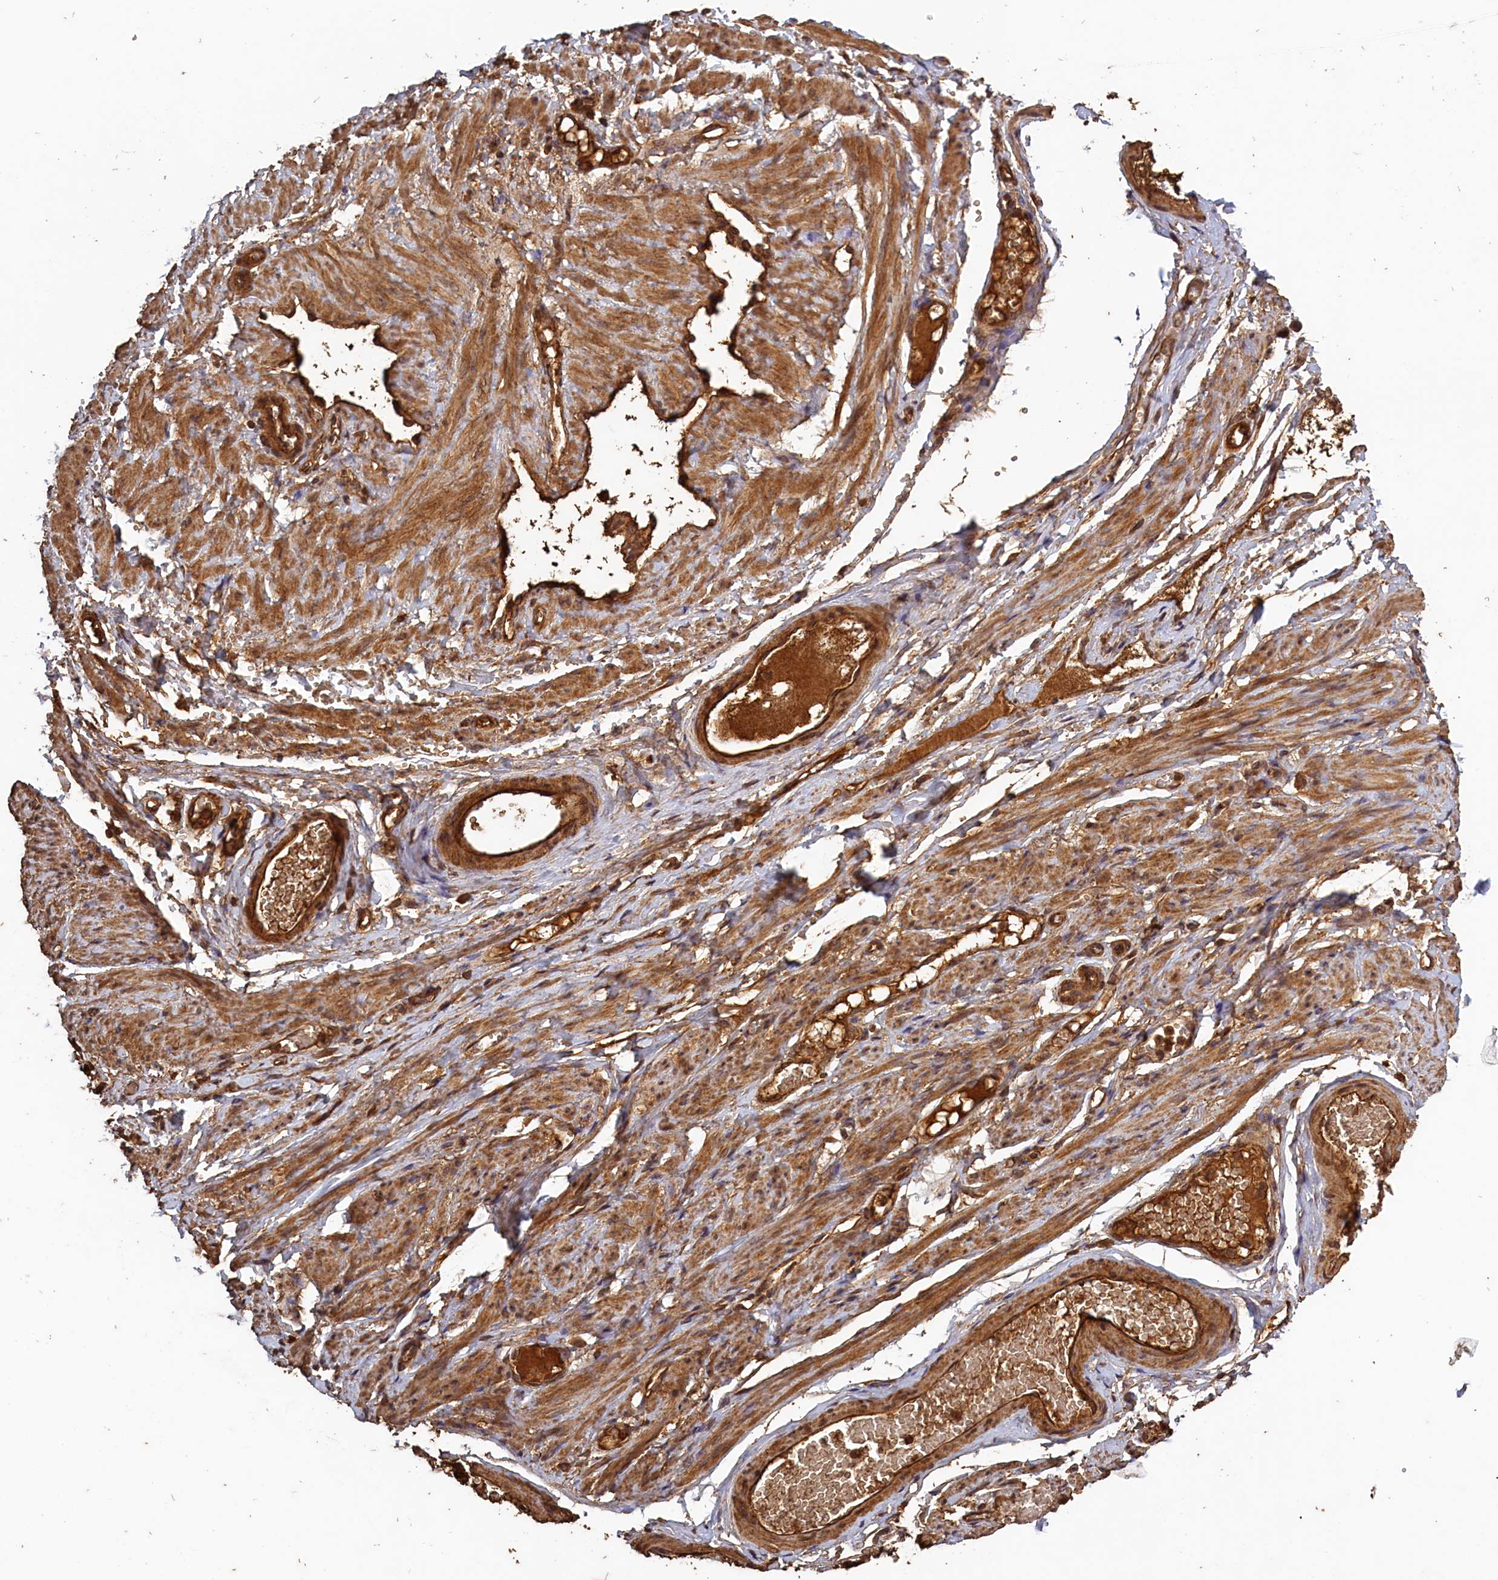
{"staining": {"intensity": "moderate", "quantity": ">75%", "location": "cytoplasmic/membranous"}, "tissue": "soft tissue", "cell_type": "Fibroblasts", "image_type": "normal", "snomed": [{"axis": "morphology", "description": "Normal tissue, NOS"}, {"axis": "topography", "description": "Smooth muscle"}, {"axis": "topography", "description": "Peripheral nerve tissue"}], "caption": "Immunohistochemical staining of unremarkable human soft tissue displays >75% levels of moderate cytoplasmic/membranous protein staining in about >75% of fibroblasts.", "gene": "SNX33", "patient": {"sex": "female", "age": 39}}